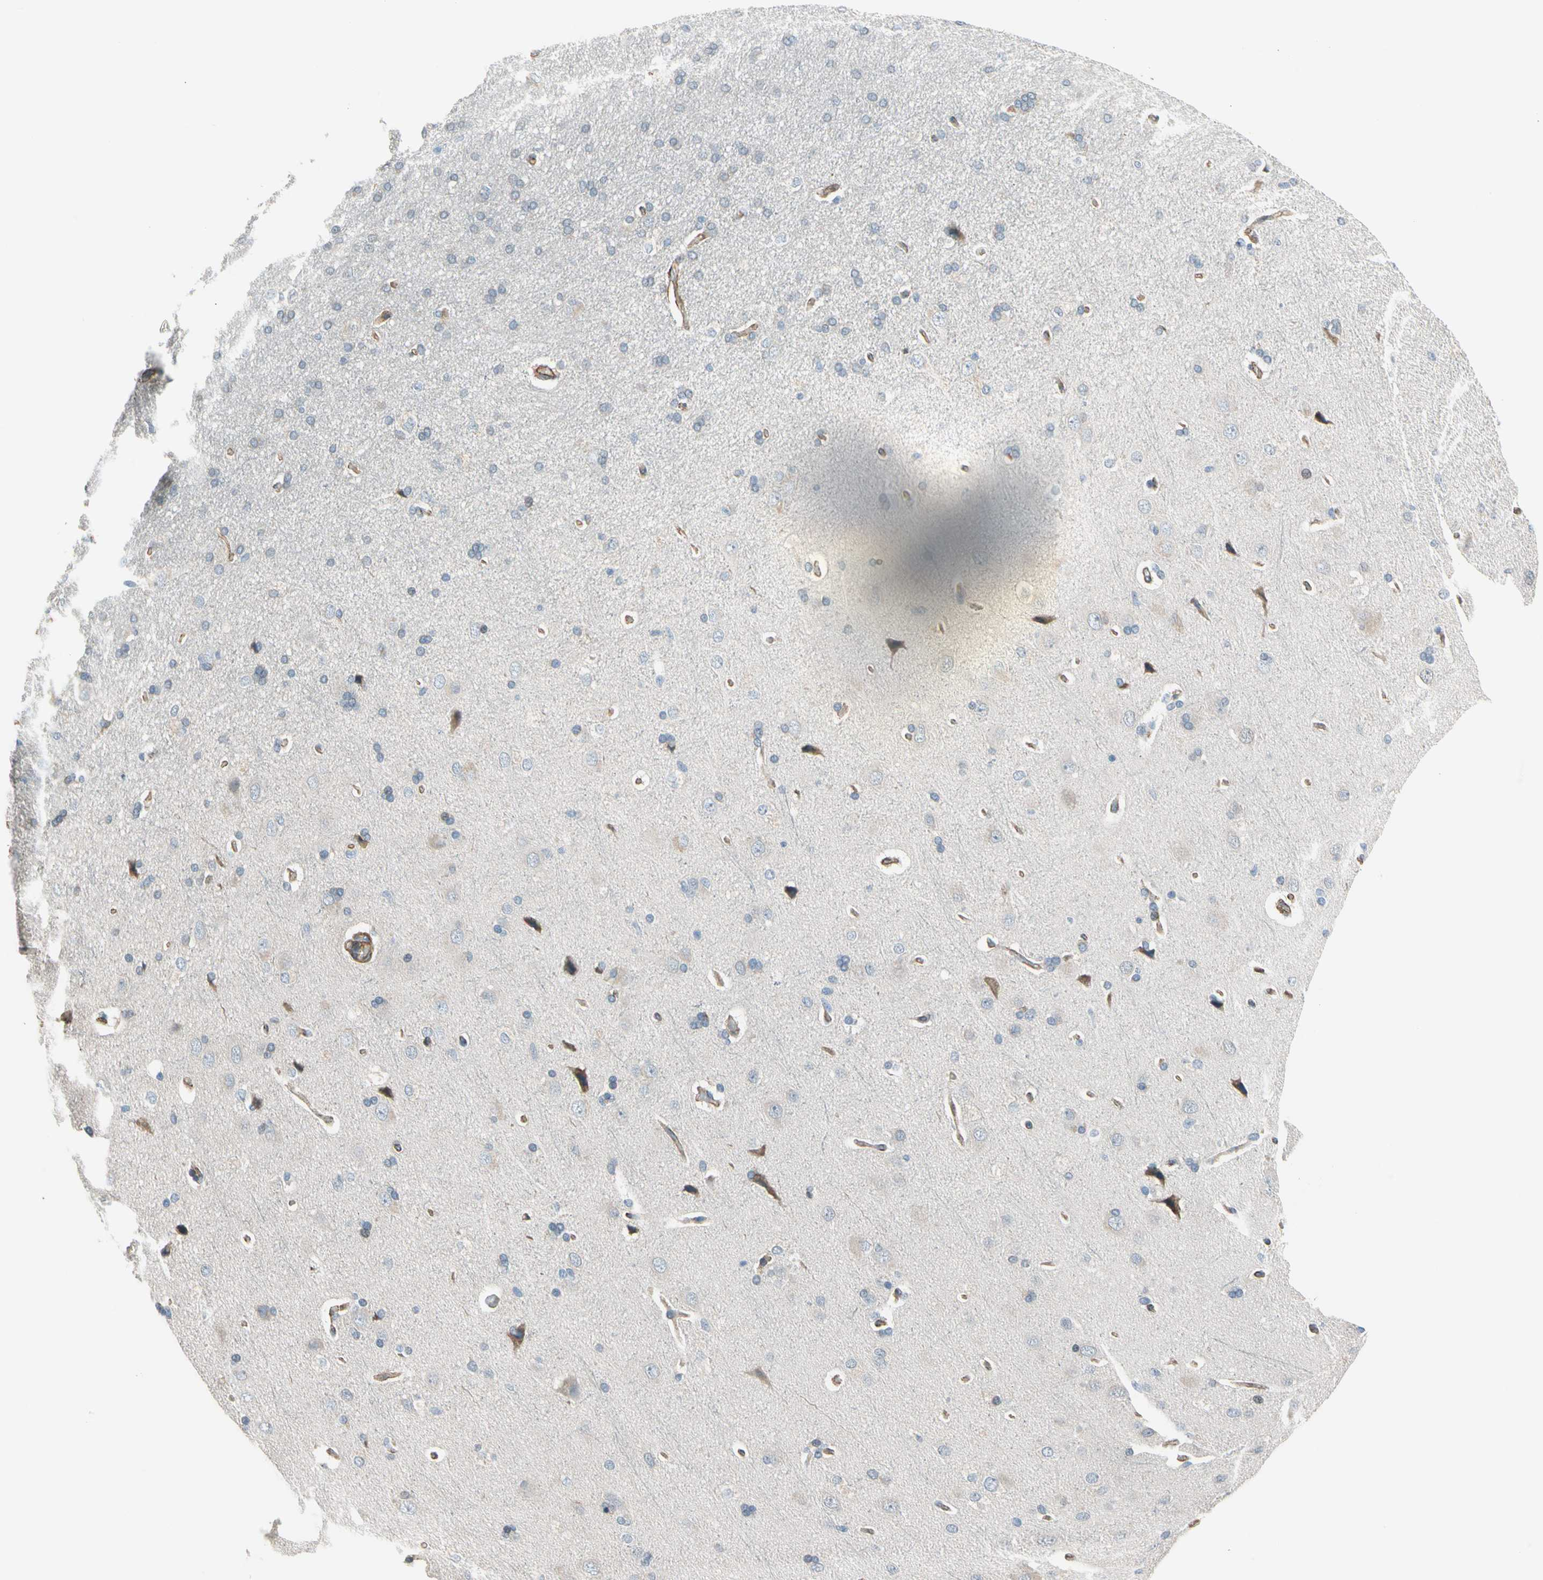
{"staining": {"intensity": "moderate", "quantity": ">75%", "location": "cytoplasmic/membranous"}, "tissue": "cerebral cortex", "cell_type": "Endothelial cells", "image_type": "normal", "snomed": [{"axis": "morphology", "description": "Normal tissue, NOS"}, {"axis": "topography", "description": "Cerebral cortex"}], "caption": "IHC of unremarkable cerebral cortex reveals medium levels of moderate cytoplasmic/membranous positivity in about >75% of endothelial cells. The staining was performed using DAB to visualize the protein expression in brown, while the nuclei were stained in blue with hematoxylin (Magnification: 20x).", "gene": "LIMK2", "patient": {"sex": "male", "age": 62}}